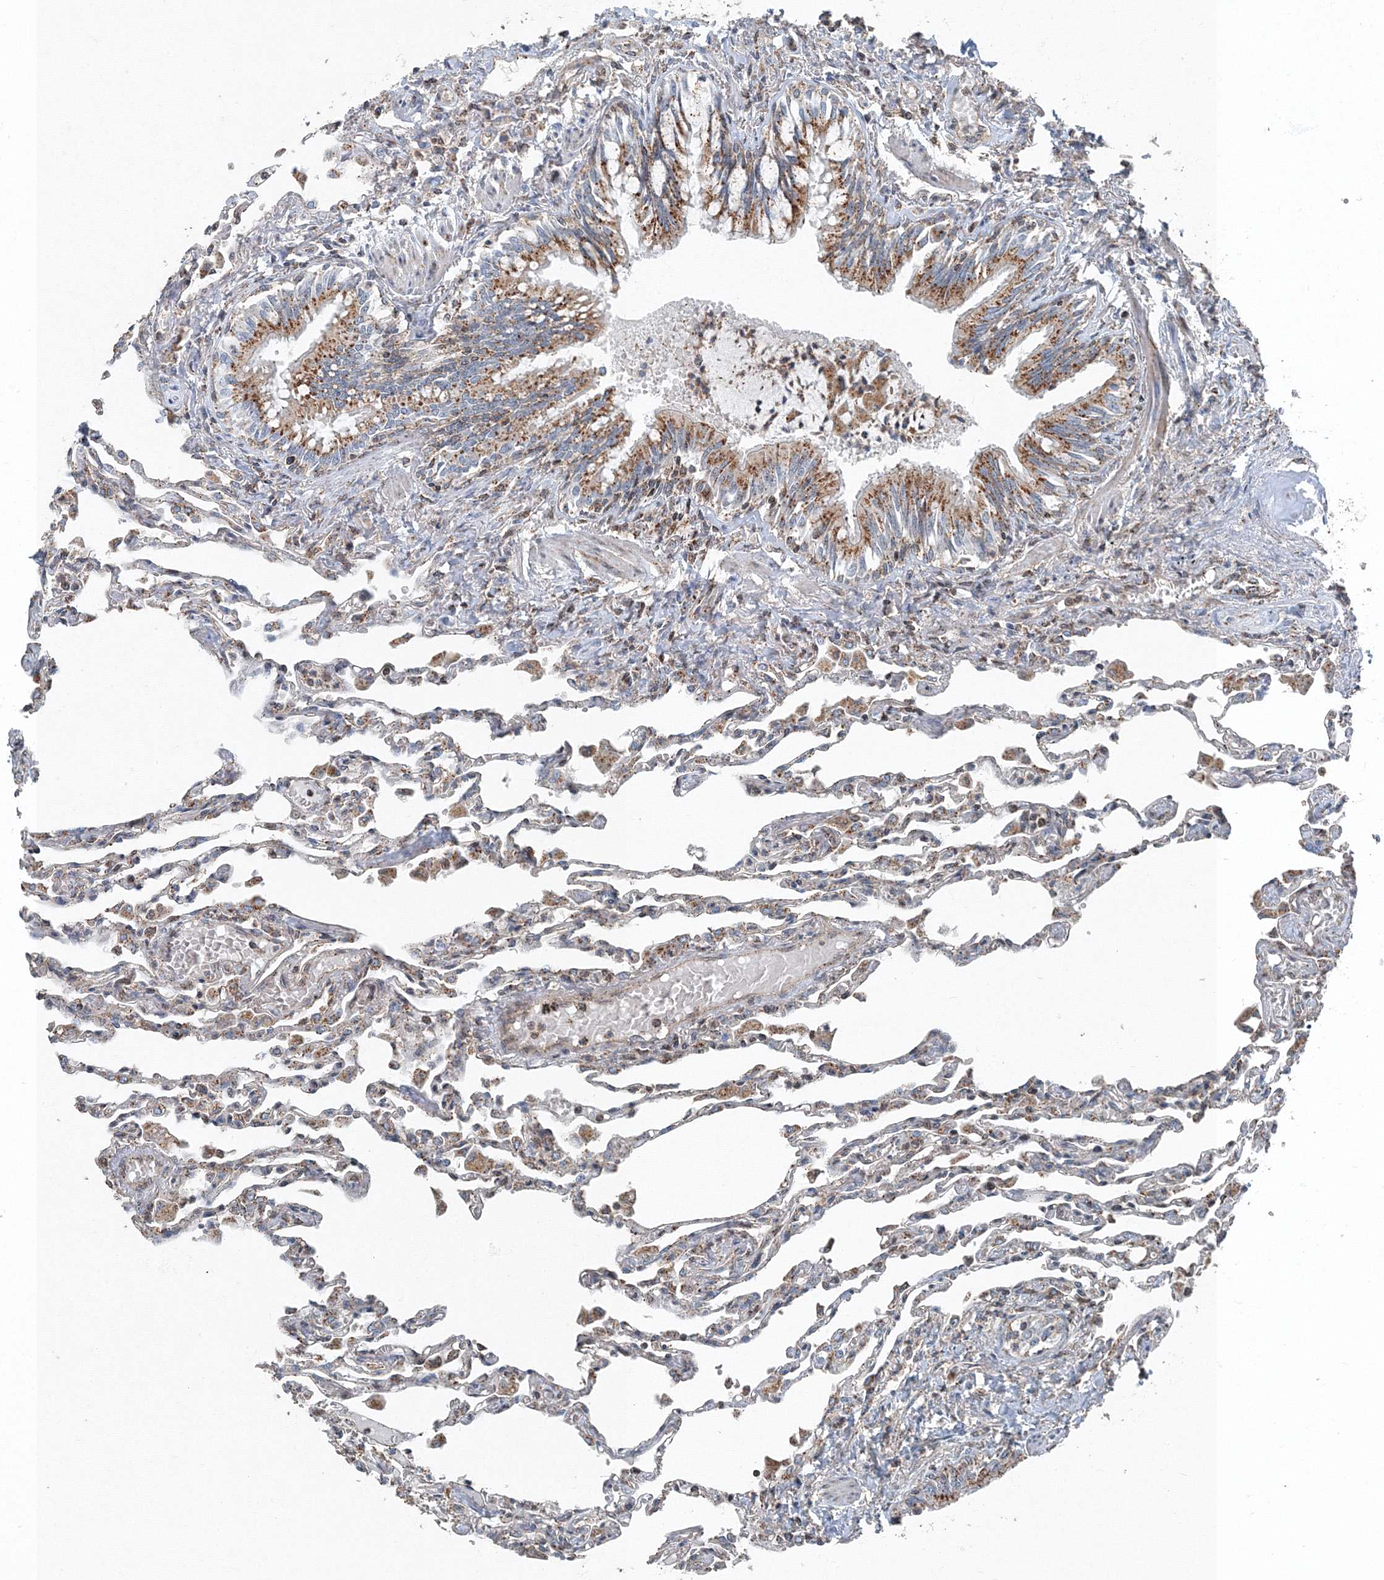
{"staining": {"intensity": "weak", "quantity": "<25%", "location": "cytoplasmic/membranous"}, "tissue": "lung", "cell_type": "Alveolar cells", "image_type": "normal", "snomed": [{"axis": "morphology", "description": "Normal tissue, NOS"}, {"axis": "topography", "description": "Bronchus"}, {"axis": "topography", "description": "Lung"}], "caption": "High power microscopy micrograph of an immunohistochemistry histopathology image of benign lung, revealing no significant positivity in alveolar cells. Nuclei are stained in blue.", "gene": "AASDH", "patient": {"sex": "female", "age": 49}}